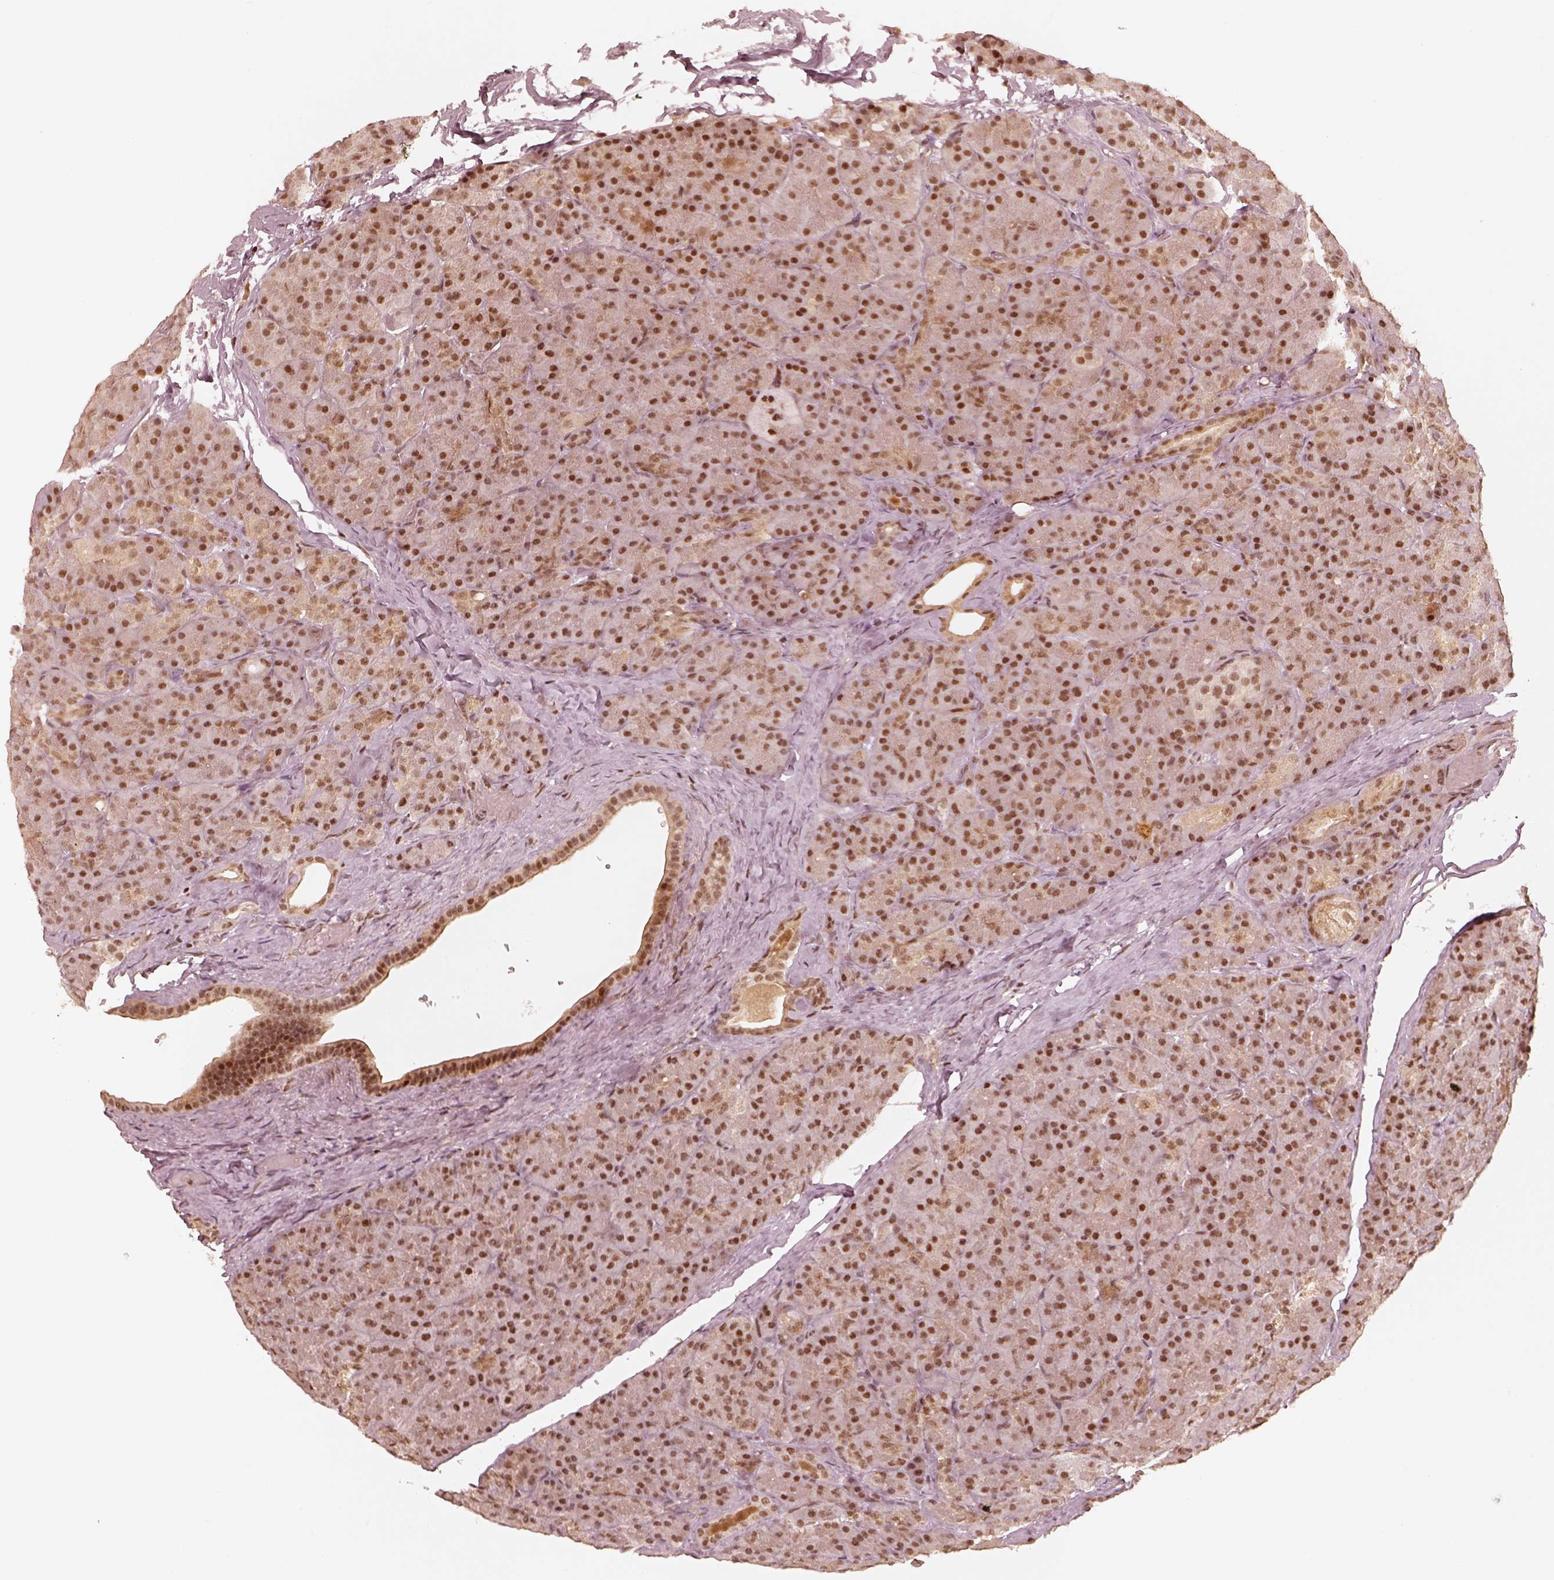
{"staining": {"intensity": "strong", "quantity": ">75%", "location": "nuclear"}, "tissue": "pancreas", "cell_type": "Exocrine glandular cells", "image_type": "normal", "snomed": [{"axis": "morphology", "description": "Normal tissue, NOS"}, {"axis": "topography", "description": "Pancreas"}], "caption": "Exocrine glandular cells demonstrate high levels of strong nuclear staining in about >75% of cells in normal human pancreas. Ihc stains the protein of interest in brown and the nuclei are stained blue.", "gene": "GMEB2", "patient": {"sex": "male", "age": 57}}